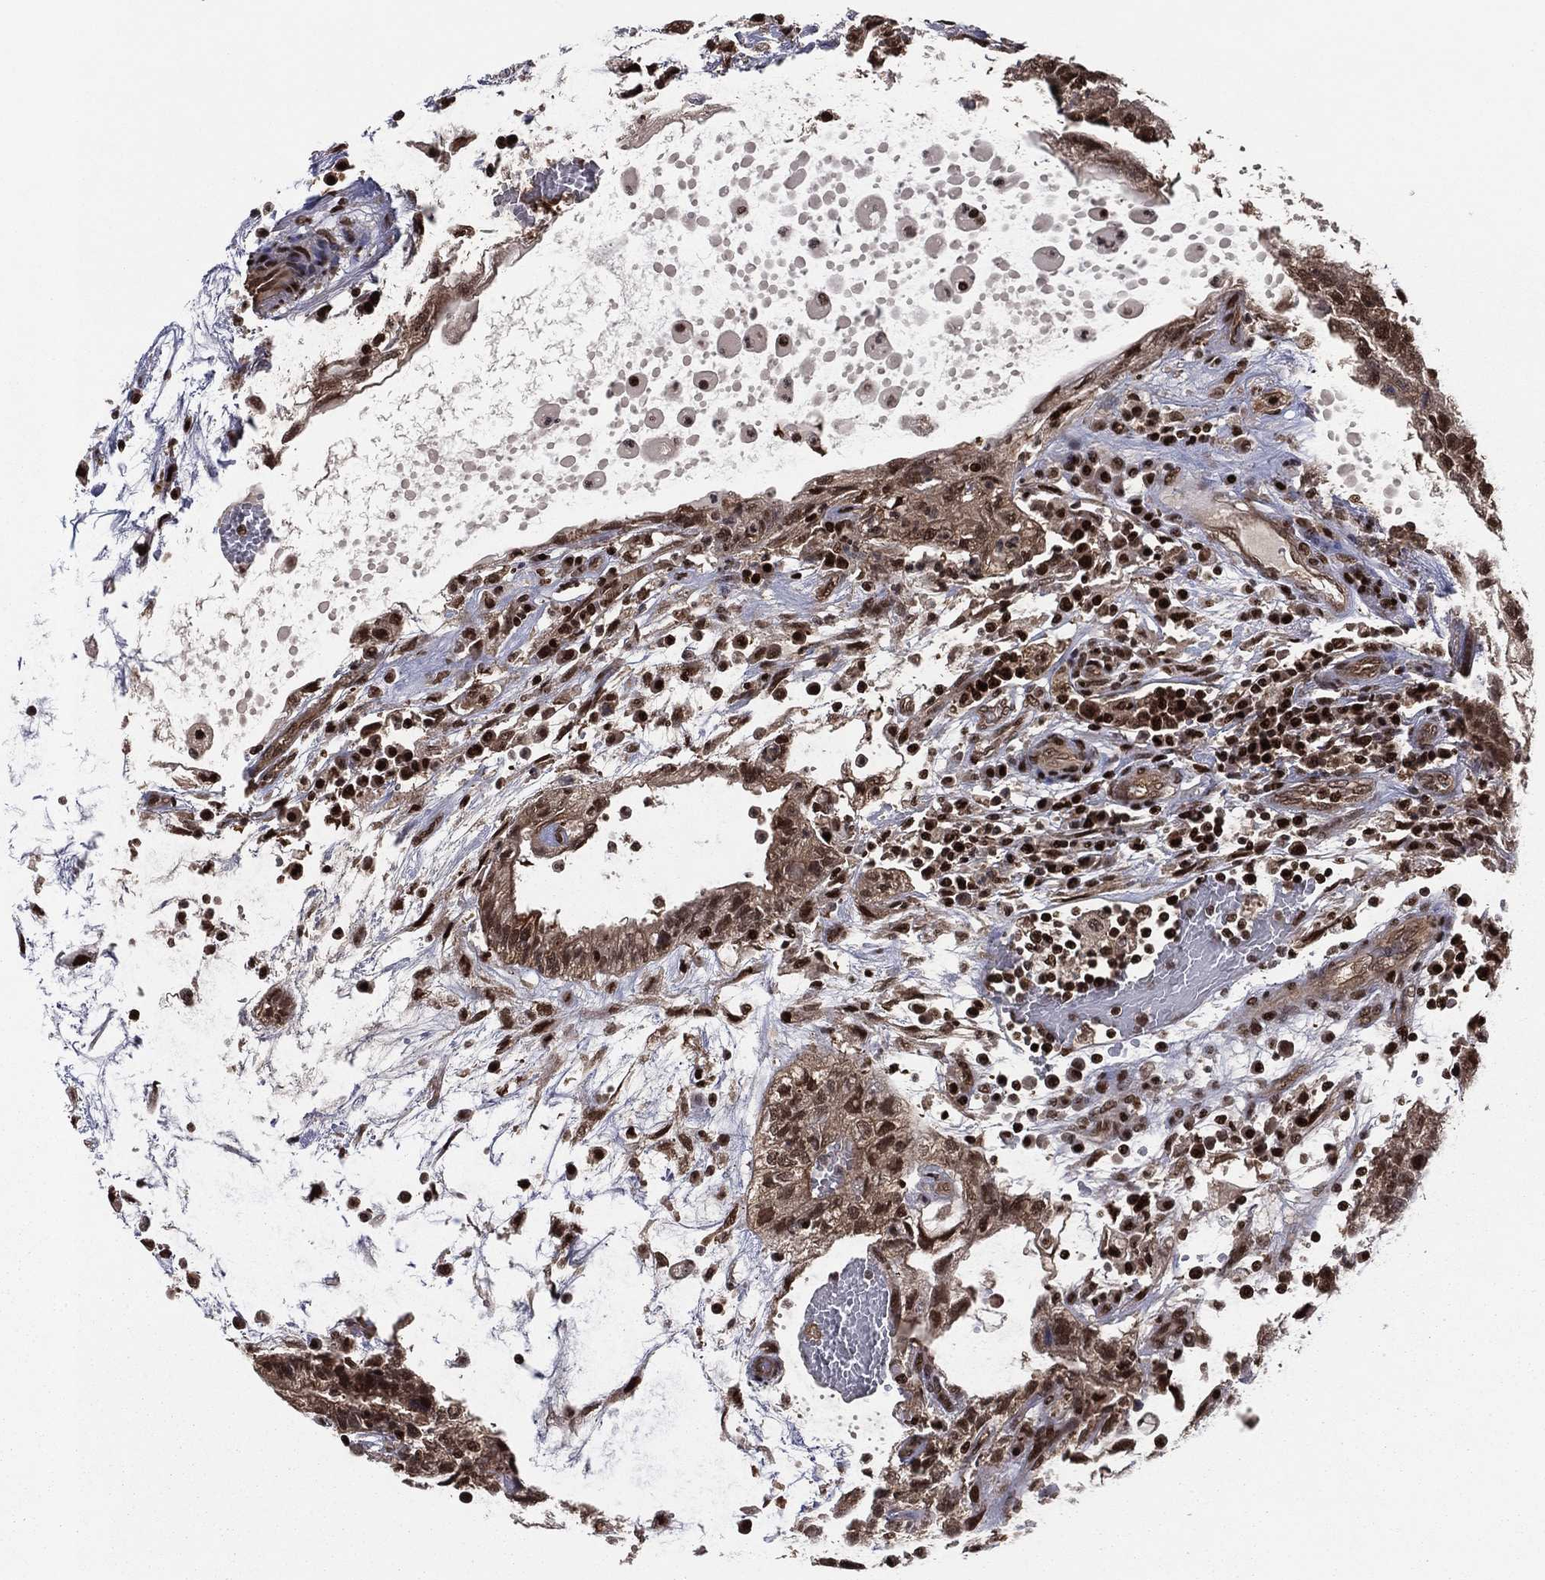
{"staining": {"intensity": "strong", "quantity": ">75%", "location": "cytoplasmic/membranous,nuclear"}, "tissue": "testis cancer", "cell_type": "Tumor cells", "image_type": "cancer", "snomed": [{"axis": "morphology", "description": "Normal tissue, NOS"}, {"axis": "morphology", "description": "Carcinoma, Embryonal, NOS"}, {"axis": "topography", "description": "Testis"}, {"axis": "topography", "description": "Epididymis"}], "caption": "Immunohistochemistry of testis cancer shows high levels of strong cytoplasmic/membranous and nuclear expression in approximately >75% of tumor cells.", "gene": "PSMA1", "patient": {"sex": "male", "age": 32}}